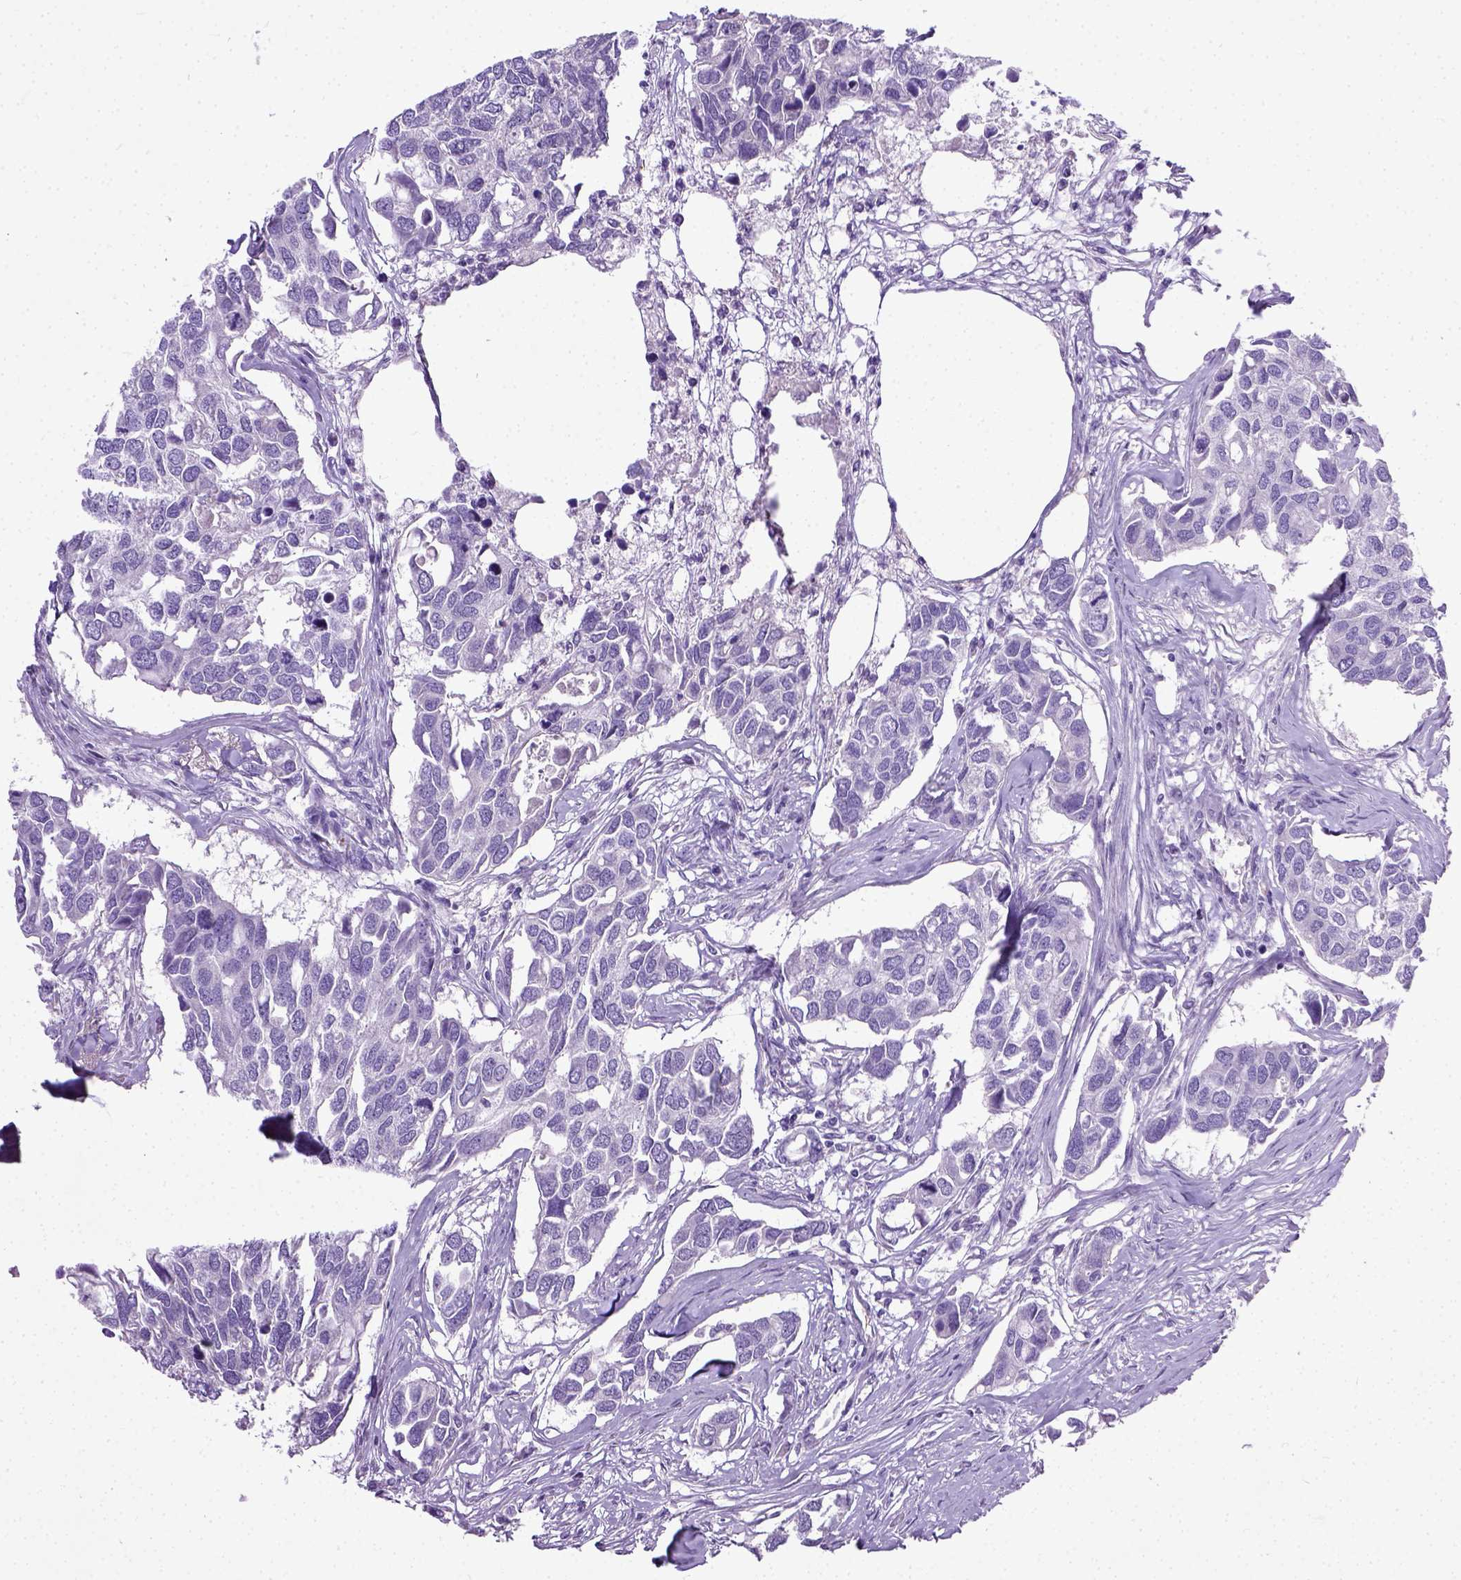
{"staining": {"intensity": "negative", "quantity": "none", "location": "none"}, "tissue": "breast cancer", "cell_type": "Tumor cells", "image_type": "cancer", "snomed": [{"axis": "morphology", "description": "Duct carcinoma"}, {"axis": "topography", "description": "Breast"}], "caption": "The micrograph displays no significant positivity in tumor cells of breast cancer (invasive ductal carcinoma). The staining was performed using DAB (3,3'-diaminobenzidine) to visualize the protein expression in brown, while the nuclei were stained in blue with hematoxylin (Magnification: 20x).", "gene": "ADAMTS8", "patient": {"sex": "female", "age": 83}}